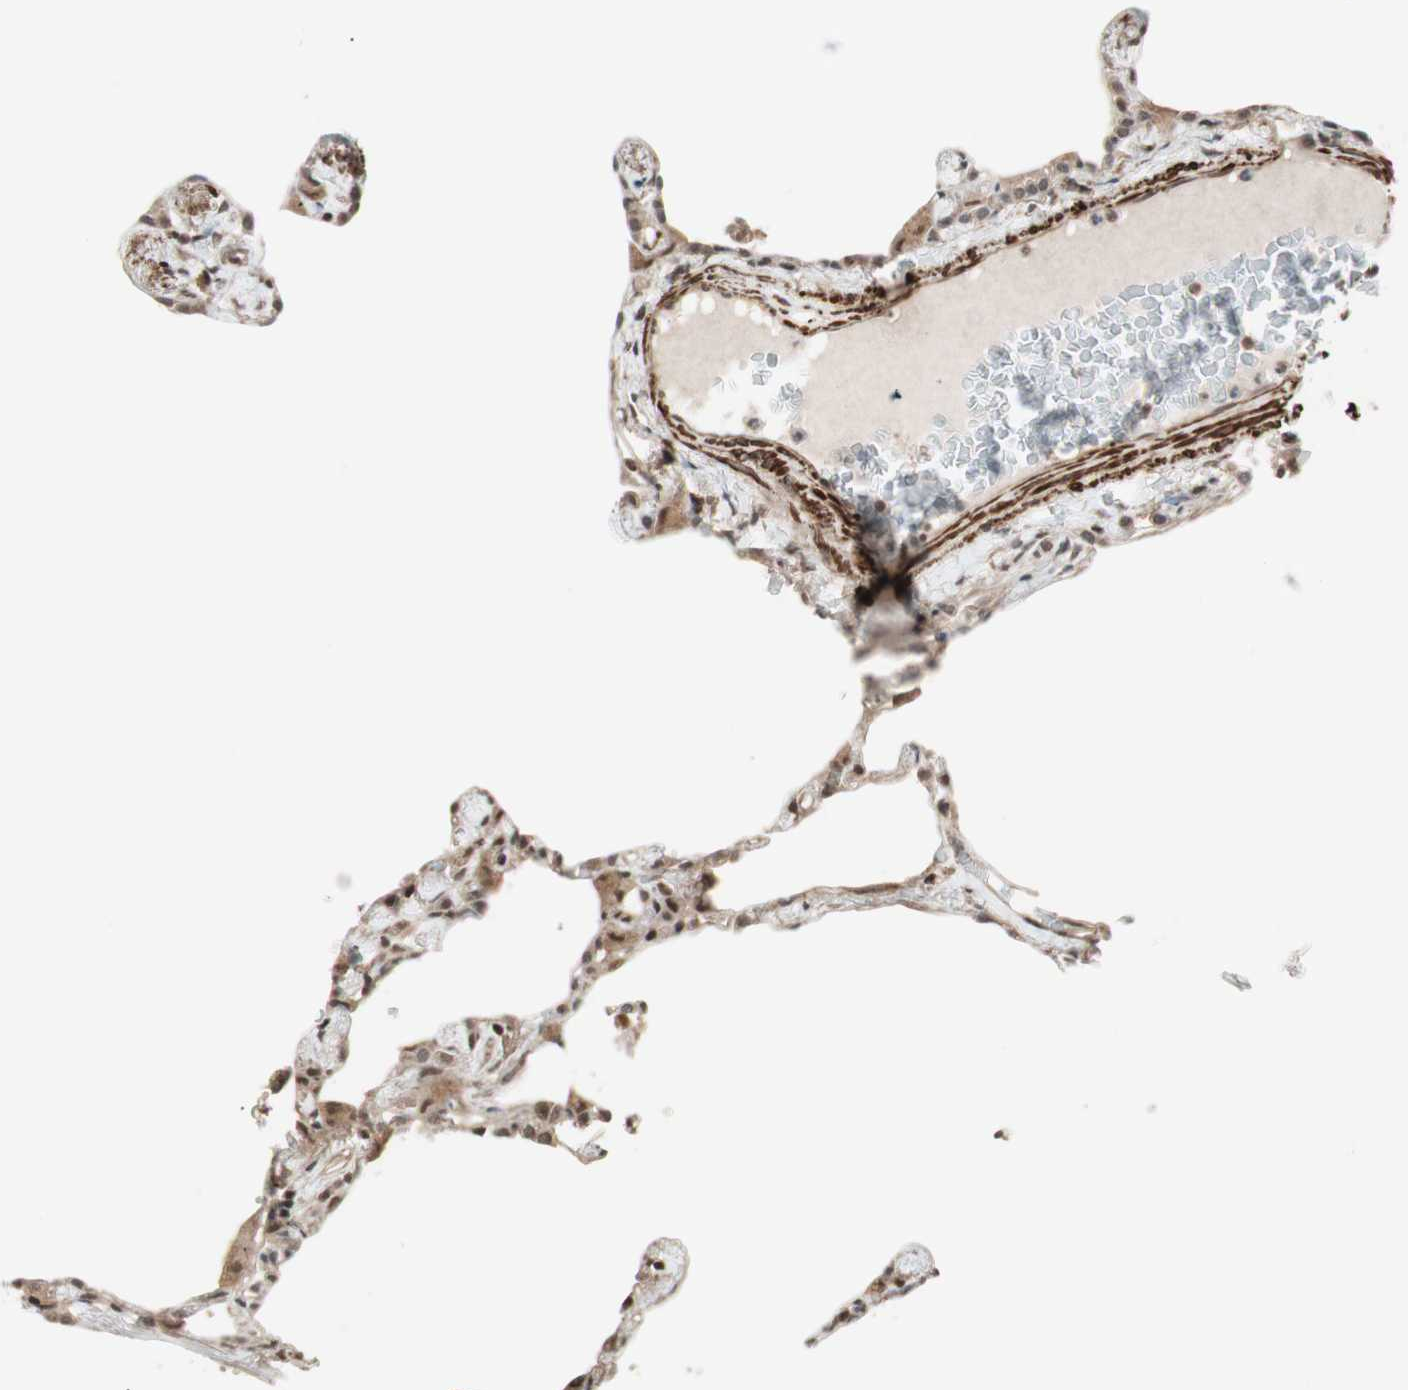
{"staining": {"intensity": "weak", "quantity": "<25%", "location": "nuclear"}, "tissue": "lung", "cell_type": "Alveolar cells", "image_type": "normal", "snomed": [{"axis": "morphology", "description": "Normal tissue, NOS"}, {"axis": "topography", "description": "Lung"}], "caption": "High magnification brightfield microscopy of benign lung stained with DAB (brown) and counterstained with hematoxylin (blue): alveolar cells show no significant staining. (DAB (3,3'-diaminobenzidine) IHC, high magnification).", "gene": "DRAP1", "patient": {"sex": "female", "age": 49}}